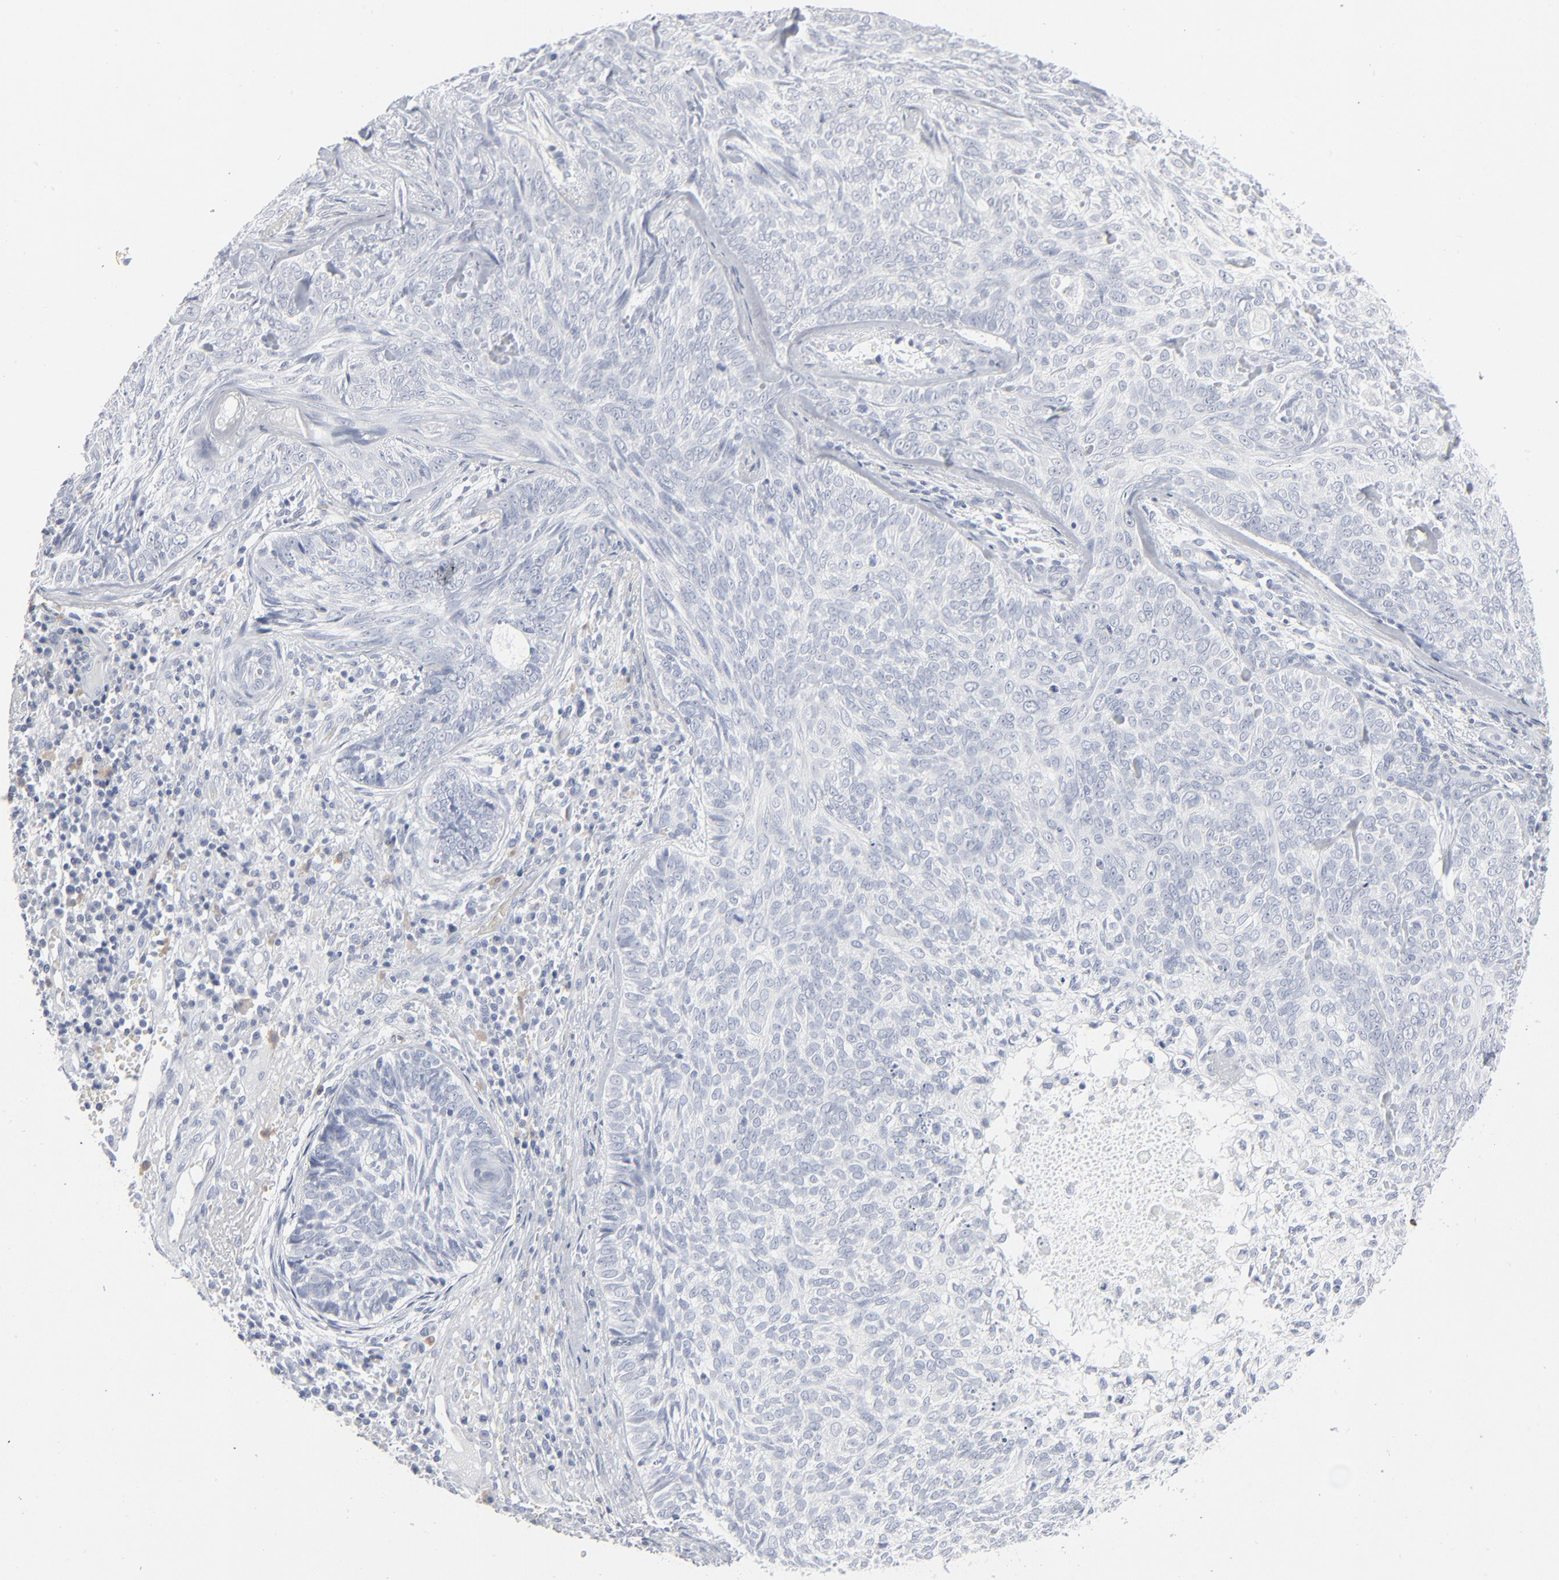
{"staining": {"intensity": "negative", "quantity": "none", "location": "none"}, "tissue": "skin cancer", "cell_type": "Tumor cells", "image_type": "cancer", "snomed": [{"axis": "morphology", "description": "Basal cell carcinoma"}, {"axis": "topography", "description": "Skin"}], "caption": "This histopathology image is of skin cancer (basal cell carcinoma) stained with immunohistochemistry to label a protein in brown with the nuclei are counter-stained blue. There is no expression in tumor cells.", "gene": "PAGE1", "patient": {"sex": "male", "age": 72}}